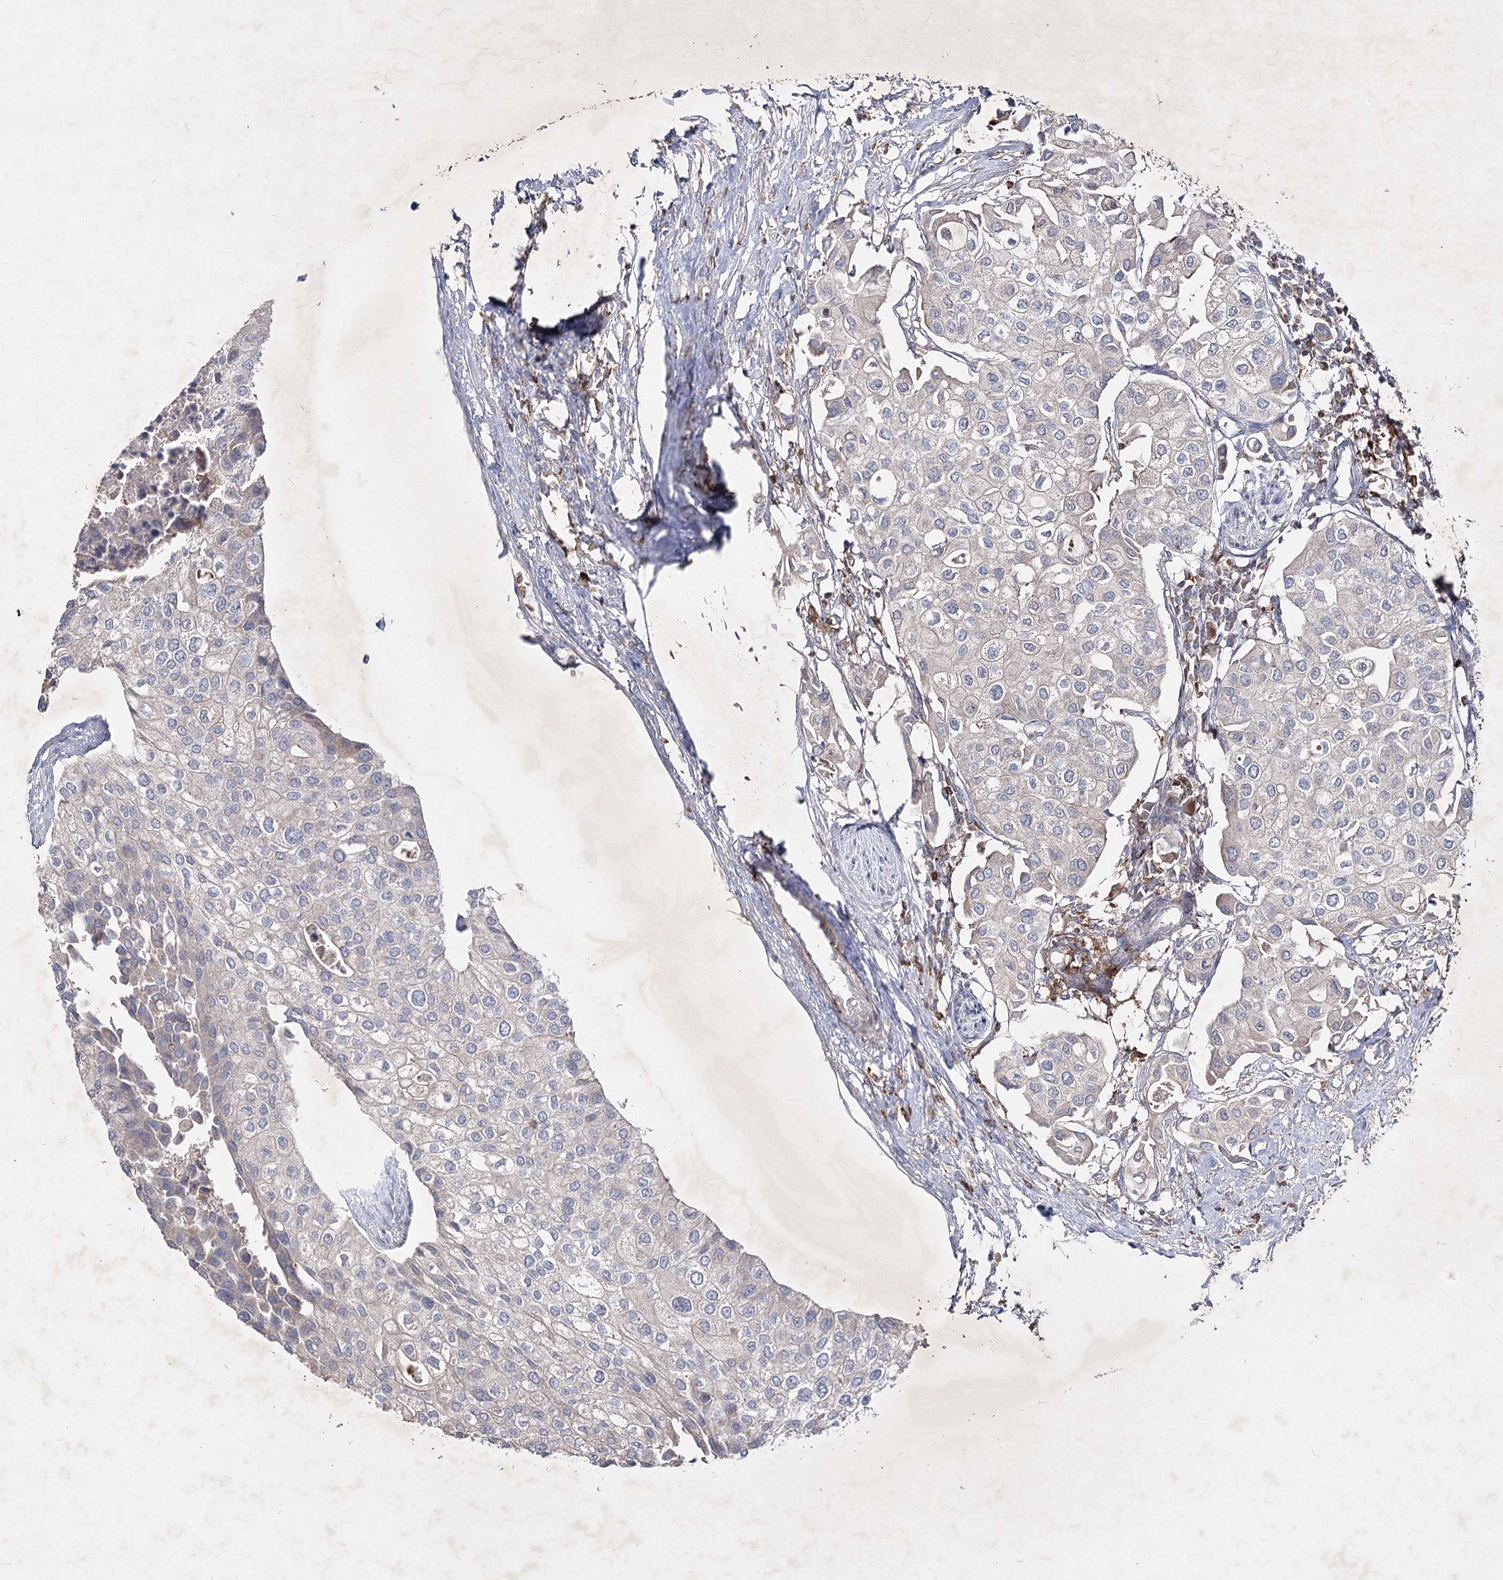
{"staining": {"intensity": "negative", "quantity": "none", "location": "none"}, "tissue": "urothelial cancer", "cell_type": "Tumor cells", "image_type": "cancer", "snomed": [{"axis": "morphology", "description": "Urothelial carcinoma, High grade"}, {"axis": "topography", "description": "Urinary bladder"}], "caption": "A high-resolution micrograph shows immunohistochemistry (IHC) staining of high-grade urothelial carcinoma, which demonstrates no significant expression in tumor cells.", "gene": "CIB2", "patient": {"sex": "male", "age": 64}}